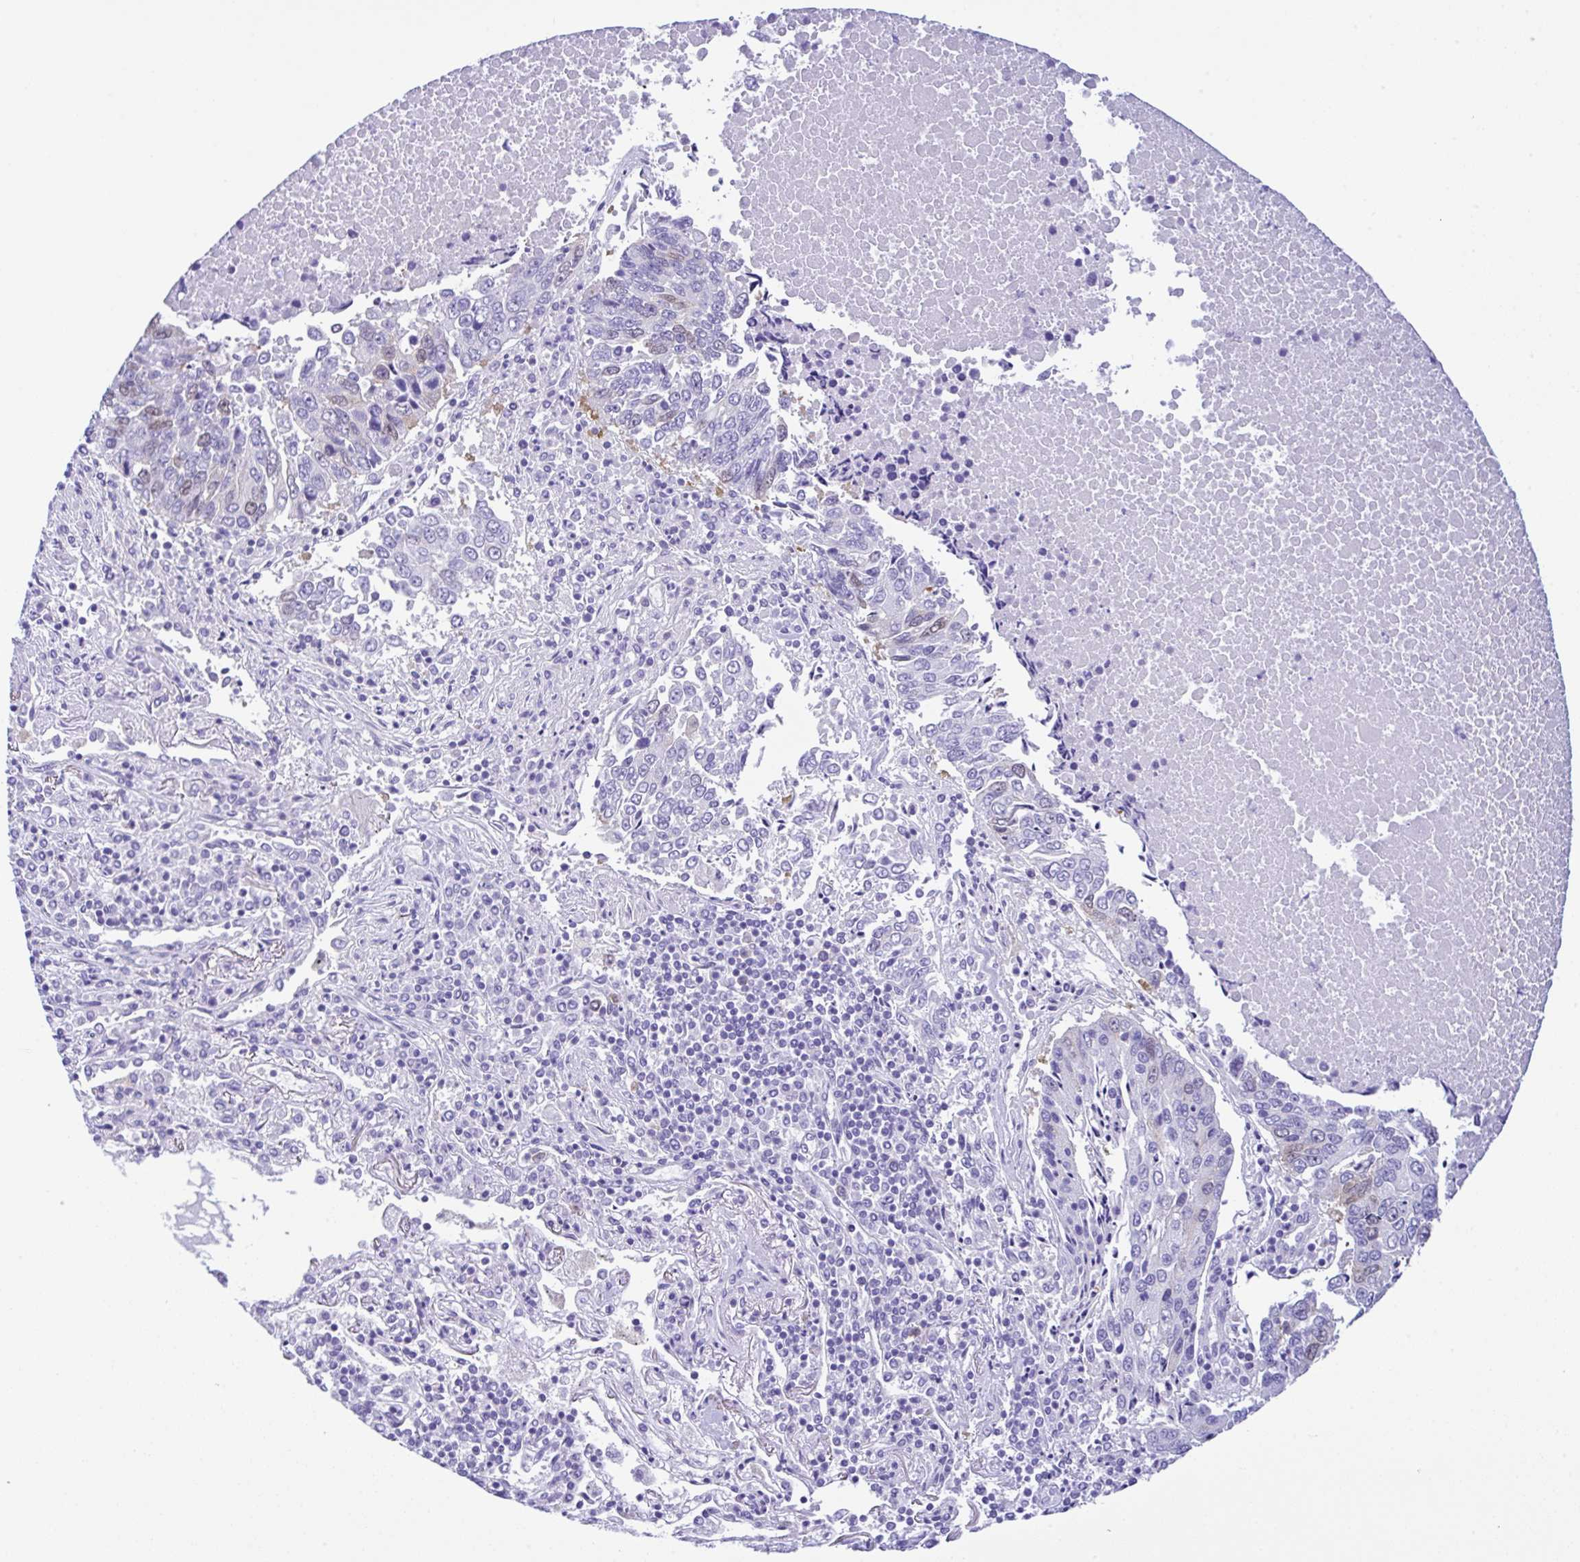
{"staining": {"intensity": "weak", "quantity": "<25%", "location": "cytoplasmic/membranous"}, "tissue": "lung cancer", "cell_type": "Tumor cells", "image_type": "cancer", "snomed": [{"axis": "morphology", "description": "Squamous cell carcinoma, NOS"}, {"axis": "topography", "description": "Lung"}], "caption": "Immunohistochemistry (IHC) of lung cancer shows no expression in tumor cells.", "gene": "RRM2", "patient": {"sex": "female", "age": 66}}